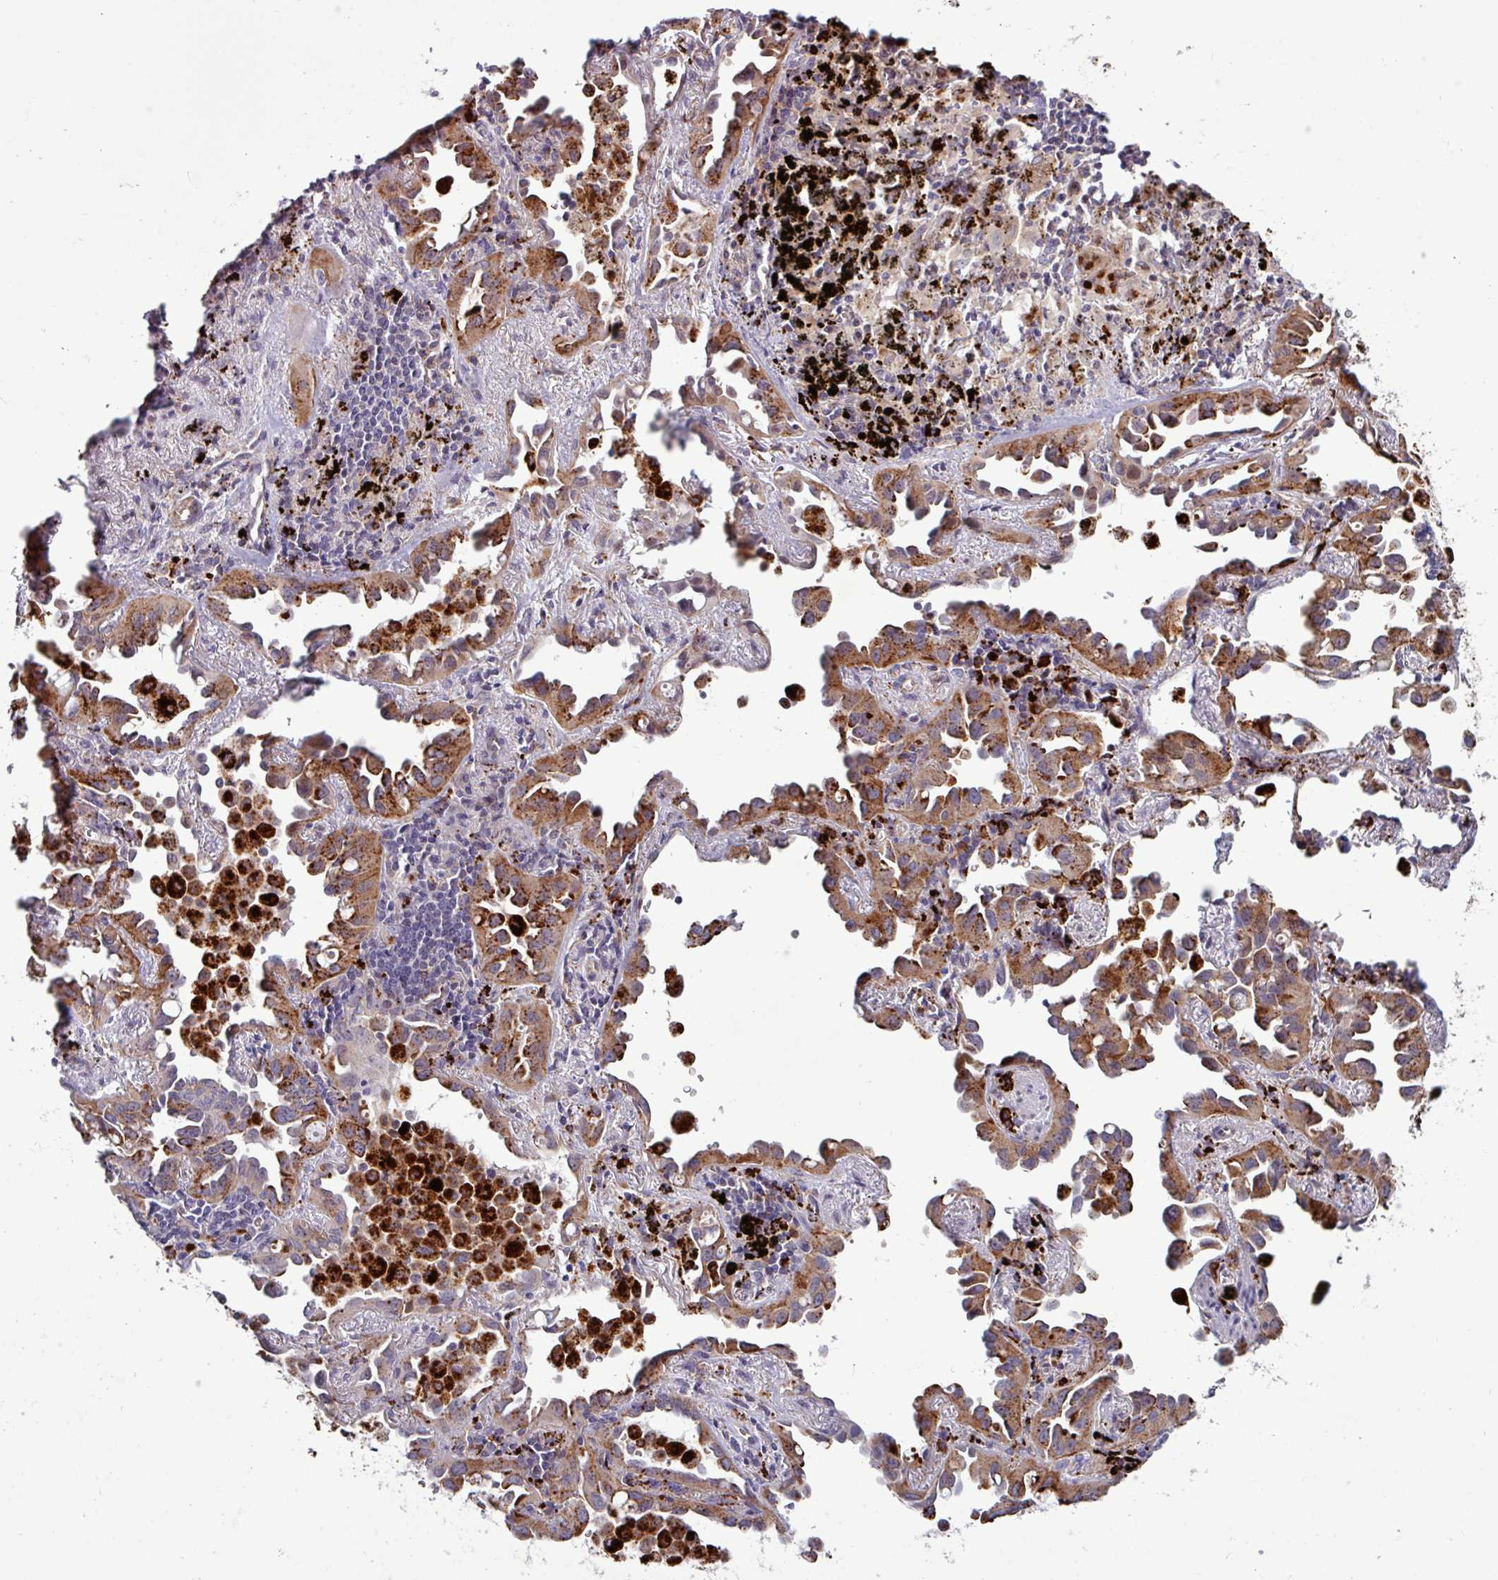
{"staining": {"intensity": "strong", "quantity": ">75%", "location": "cytoplasmic/membranous"}, "tissue": "lung cancer", "cell_type": "Tumor cells", "image_type": "cancer", "snomed": [{"axis": "morphology", "description": "Adenocarcinoma, NOS"}, {"axis": "topography", "description": "Lung"}], "caption": "Immunohistochemical staining of human adenocarcinoma (lung) displays strong cytoplasmic/membranous protein positivity in approximately >75% of tumor cells.", "gene": "AMIGO2", "patient": {"sex": "male", "age": 68}}